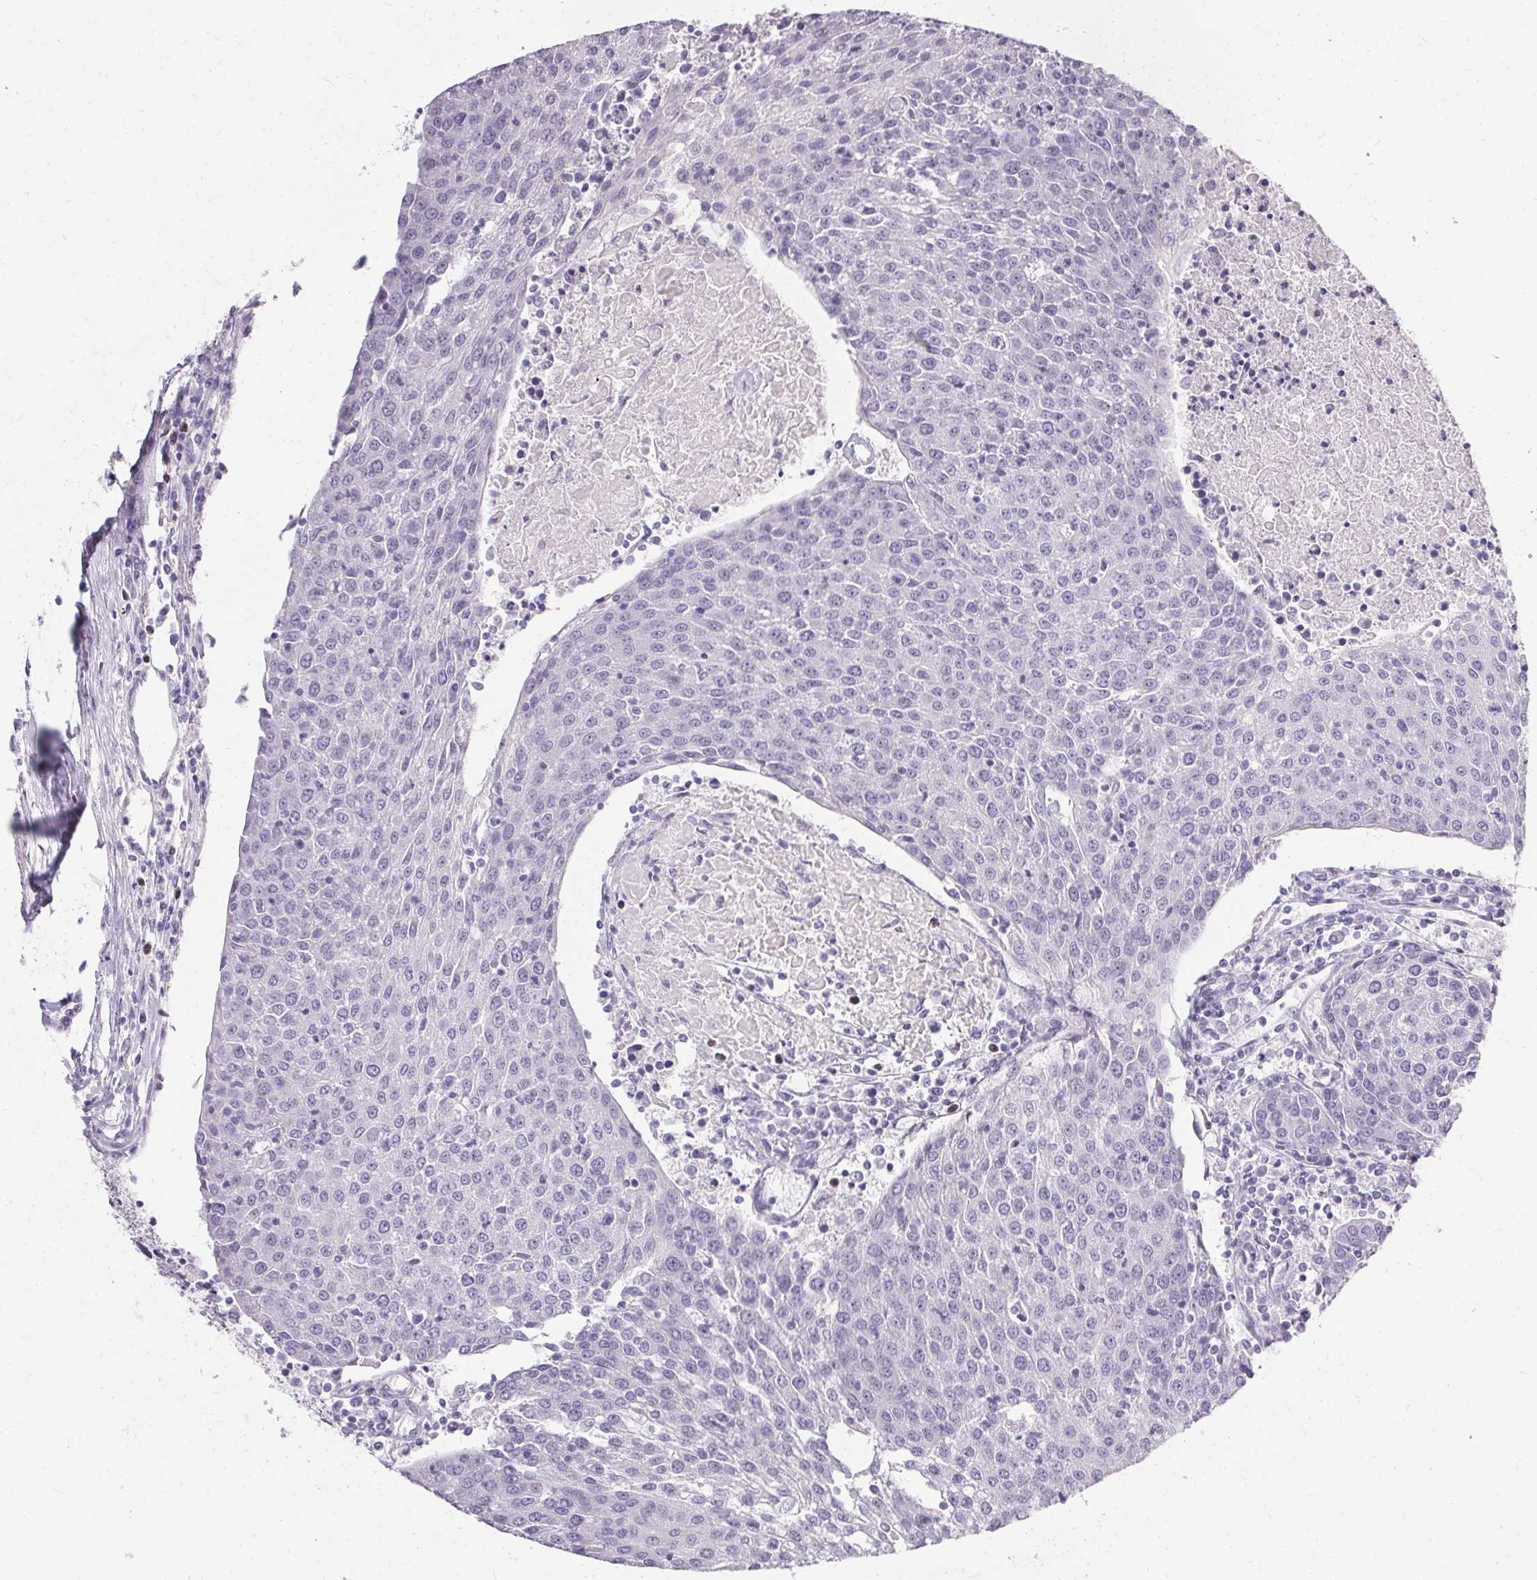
{"staining": {"intensity": "negative", "quantity": "none", "location": "none"}, "tissue": "urothelial cancer", "cell_type": "Tumor cells", "image_type": "cancer", "snomed": [{"axis": "morphology", "description": "Urothelial carcinoma, High grade"}, {"axis": "topography", "description": "Urinary bladder"}], "caption": "High magnification brightfield microscopy of high-grade urothelial carcinoma stained with DAB (brown) and counterstained with hematoxylin (blue): tumor cells show no significant expression.", "gene": "PMEL", "patient": {"sex": "female", "age": 85}}